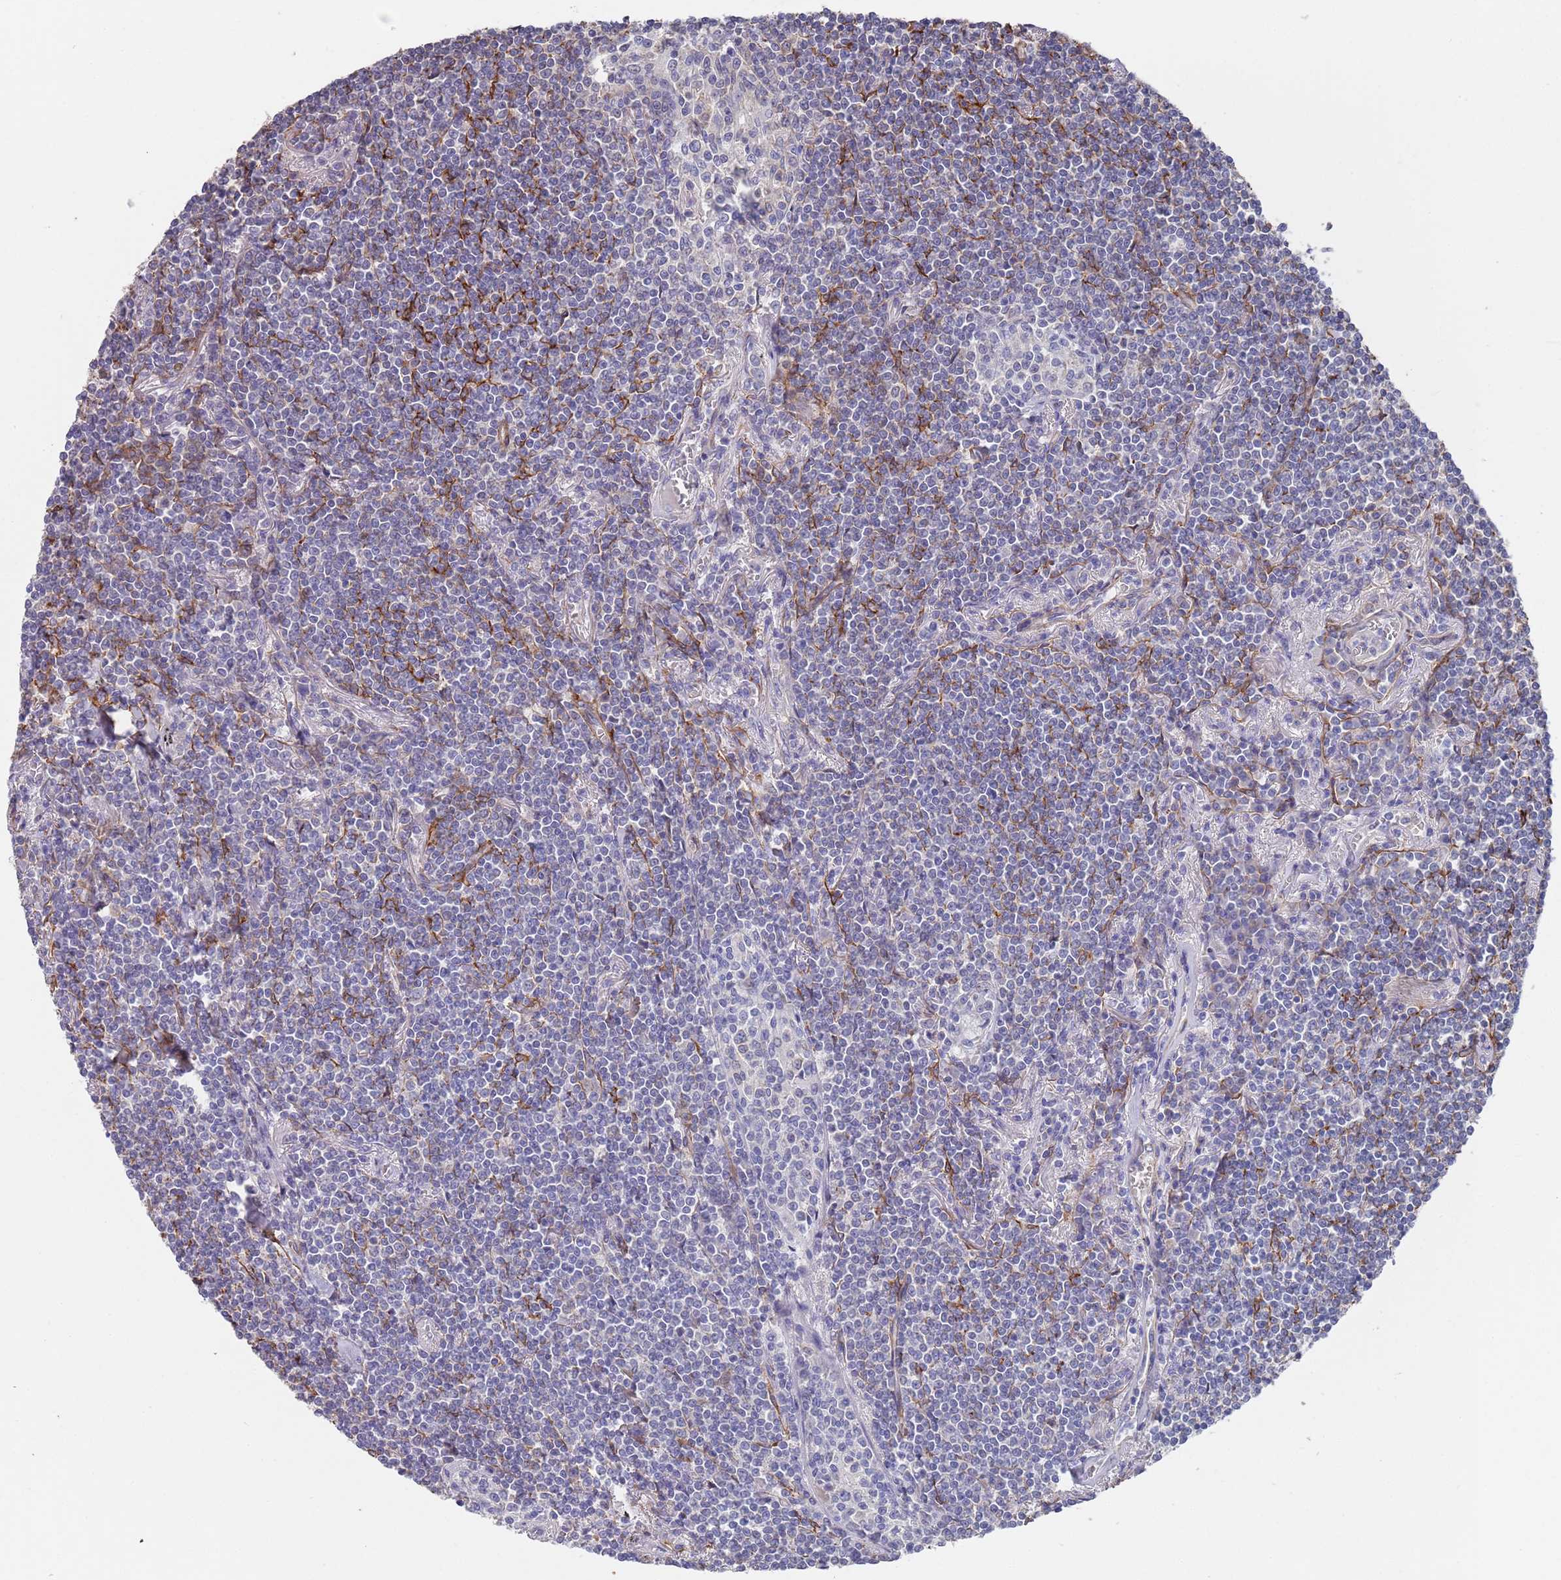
{"staining": {"intensity": "negative", "quantity": "none", "location": "none"}, "tissue": "lymphoma", "cell_type": "Tumor cells", "image_type": "cancer", "snomed": [{"axis": "morphology", "description": "Malignant lymphoma, non-Hodgkin's type, Low grade"}, {"axis": "topography", "description": "Lung"}], "caption": "Tumor cells are negative for brown protein staining in lymphoma.", "gene": "ANK2", "patient": {"sex": "female", "age": 71}}